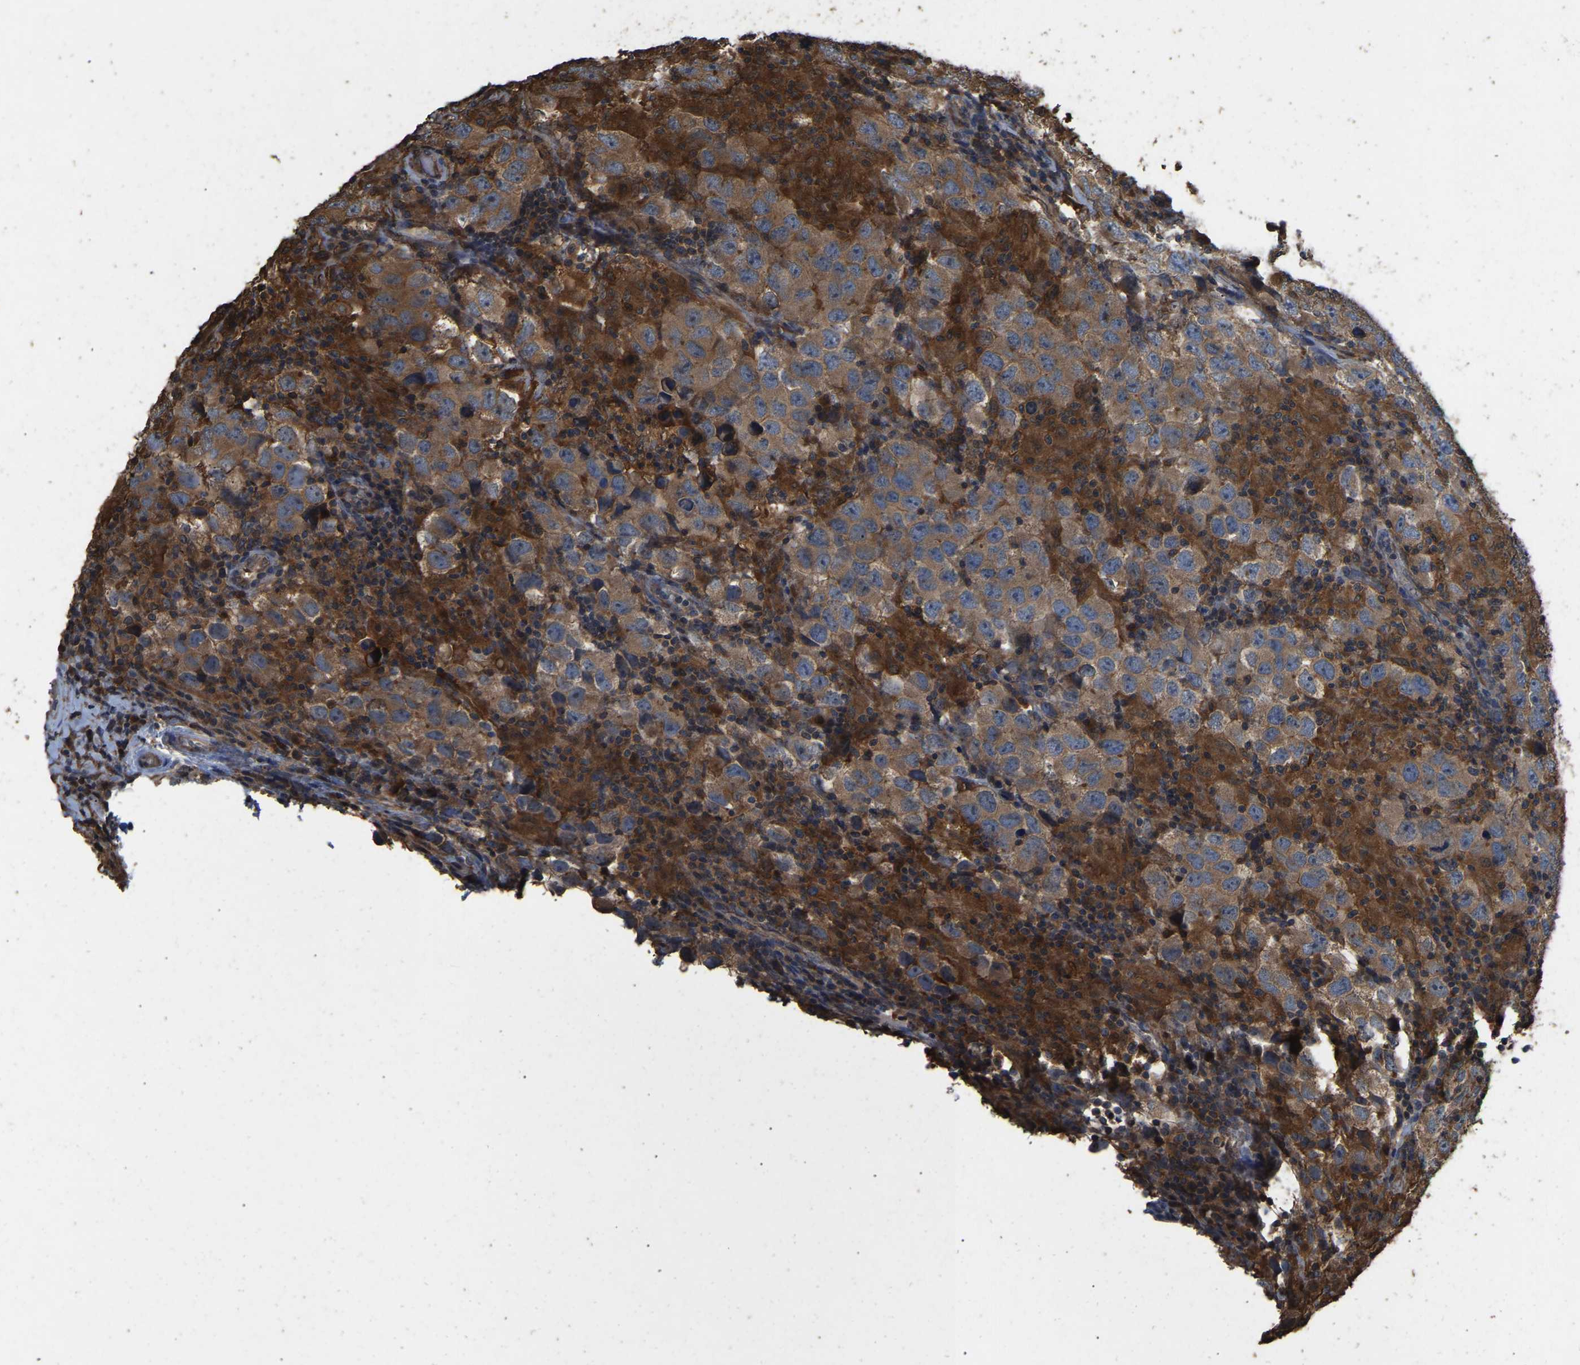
{"staining": {"intensity": "weak", "quantity": ">75%", "location": "cytoplasmic/membranous"}, "tissue": "testis cancer", "cell_type": "Tumor cells", "image_type": "cancer", "snomed": [{"axis": "morphology", "description": "Carcinoma, Embryonal, NOS"}, {"axis": "topography", "description": "Testis"}], "caption": "IHC micrograph of human testis cancer stained for a protein (brown), which exhibits low levels of weak cytoplasmic/membranous expression in about >75% of tumor cells.", "gene": "FHIT", "patient": {"sex": "male", "age": 21}}